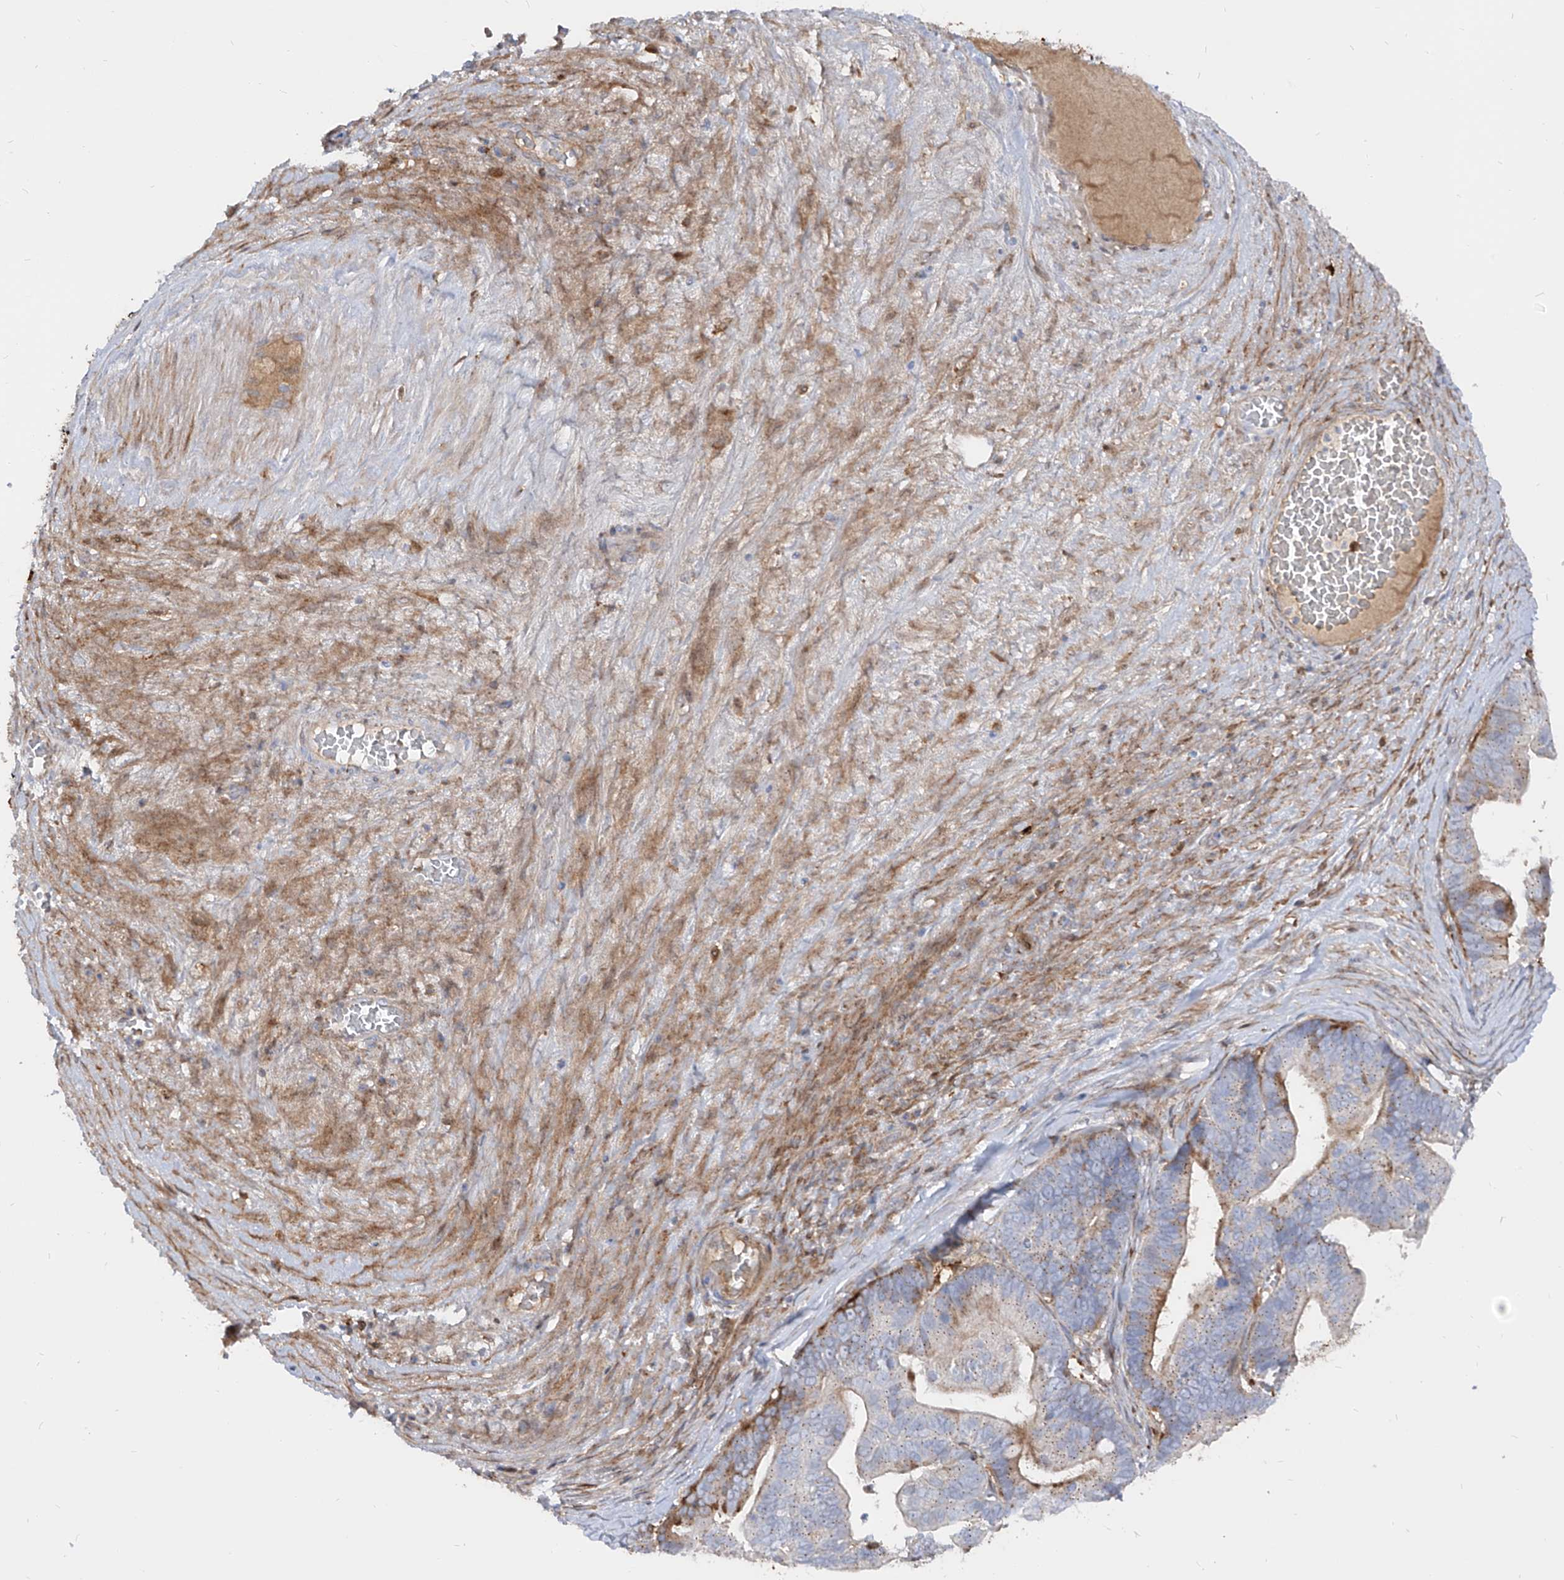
{"staining": {"intensity": "moderate", "quantity": "<25%", "location": "cytoplasmic/membranous"}, "tissue": "ovarian cancer", "cell_type": "Tumor cells", "image_type": "cancer", "snomed": [{"axis": "morphology", "description": "Cystadenocarcinoma, serous, NOS"}, {"axis": "topography", "description": "Ovary"}], "caption": "High-power microscopy captured an immunohistochemistry (IHC) image of serous cystadenocarcinoma (ovarian), revealing moderate cytoplasmic/membranous positivity in about <25% of tumor cells. Using DAB (3,3'-diaminobenzidine) (brown) and hematoxylin (blue) stains, captured at high magnification using brightfield microscopy.", "gene": "KYNU", "patient": {"sex": "female", "age": 56}}